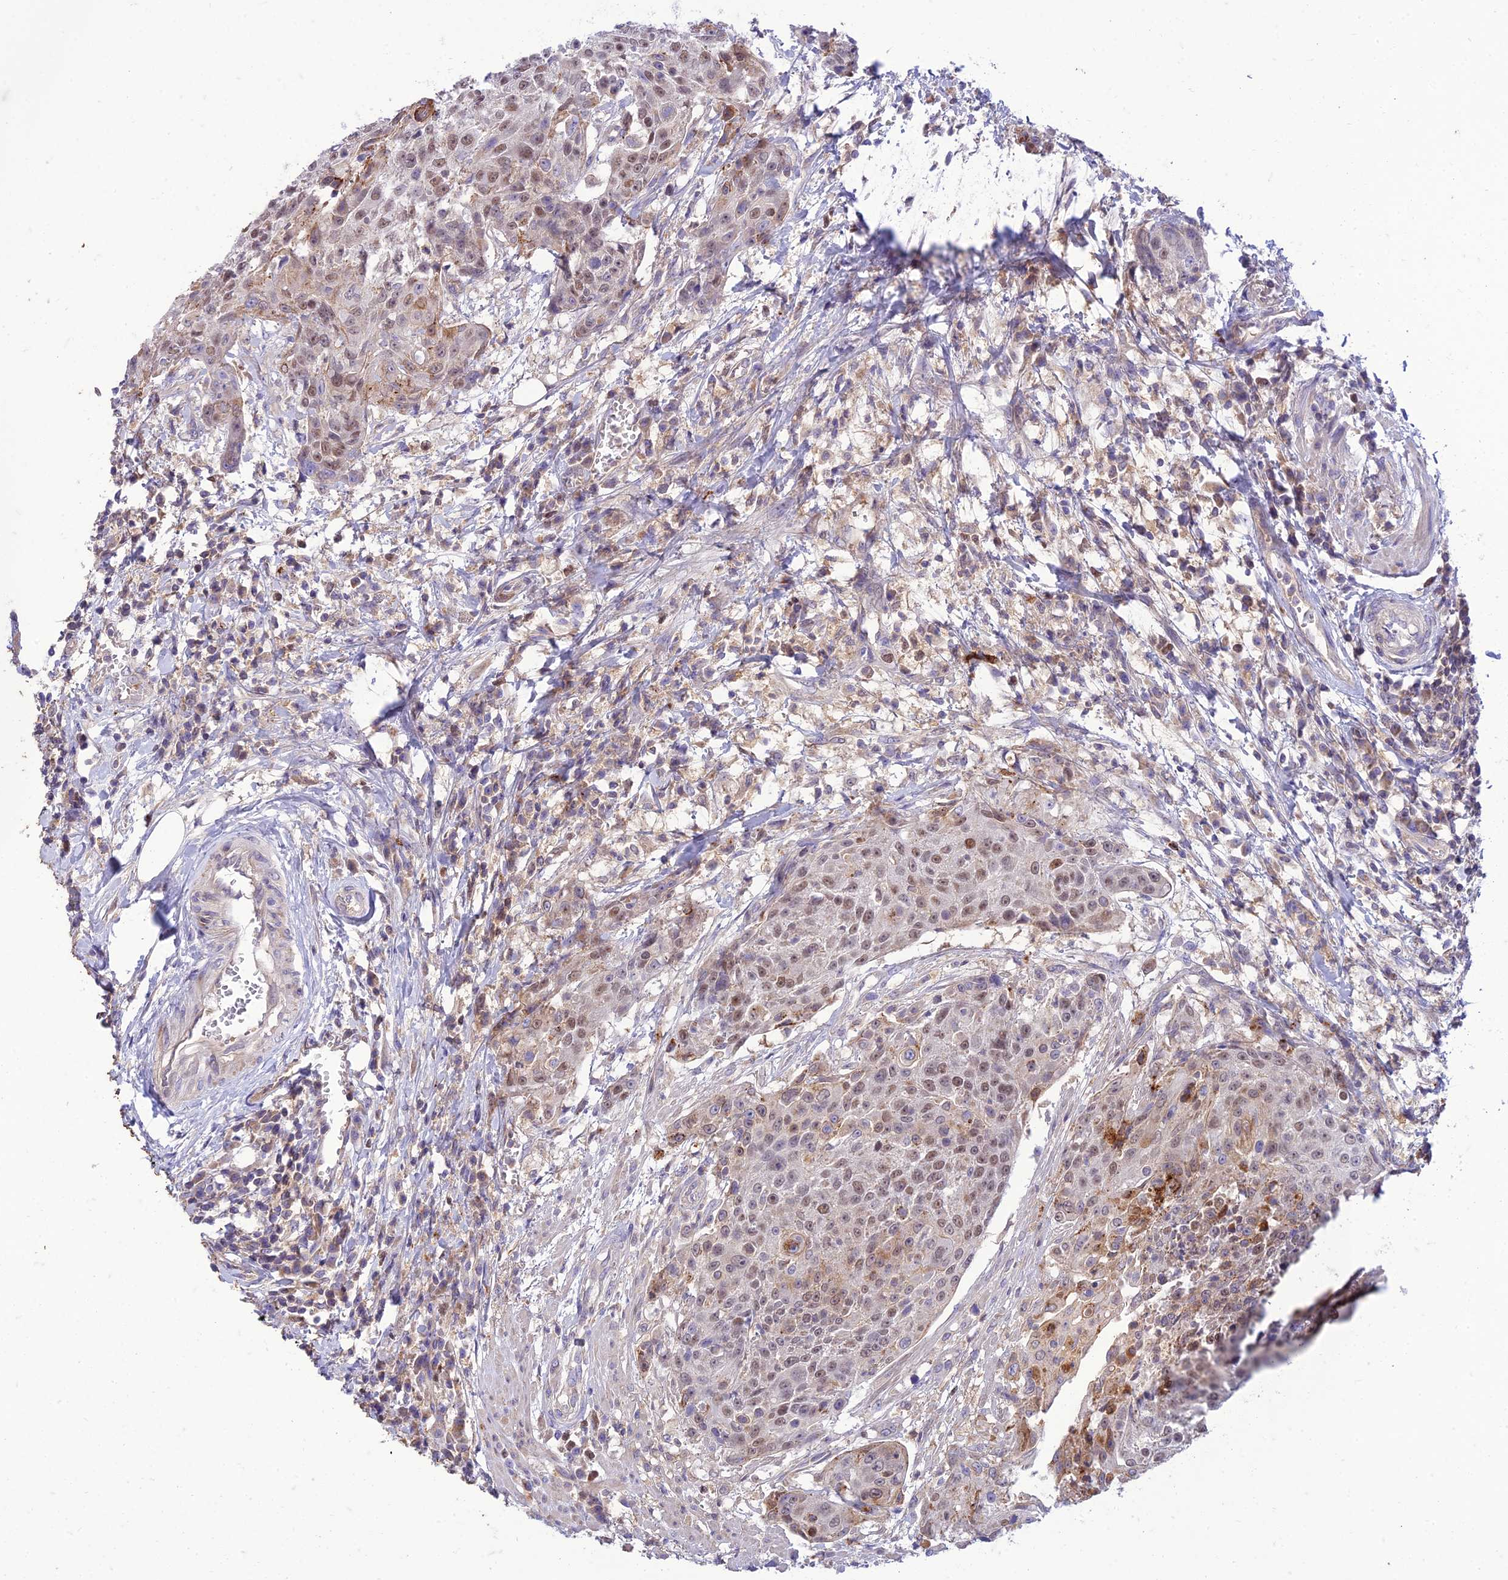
{"staining": {"intensity": "moderate", "quantity": "25%-75%", "location": "nuclear"}, "tissue": "urothelial cancer", "cell_type": "Tumor cells", "image_type": "cancer", "snomed": [{"axis": "morphology", "description": "Urothelial carcinoma, High grade"}, {"axis": "topography", "description": "Urinary bladder"}], "caption": "DAB immunohistochemical staining of high-grade urothelial carcinoma reveals moderate nuclear protein expression in about 25%-75% of tumor cells.", "gene": "IRAK3", "patient": {"sex": "female", "age": 63}}